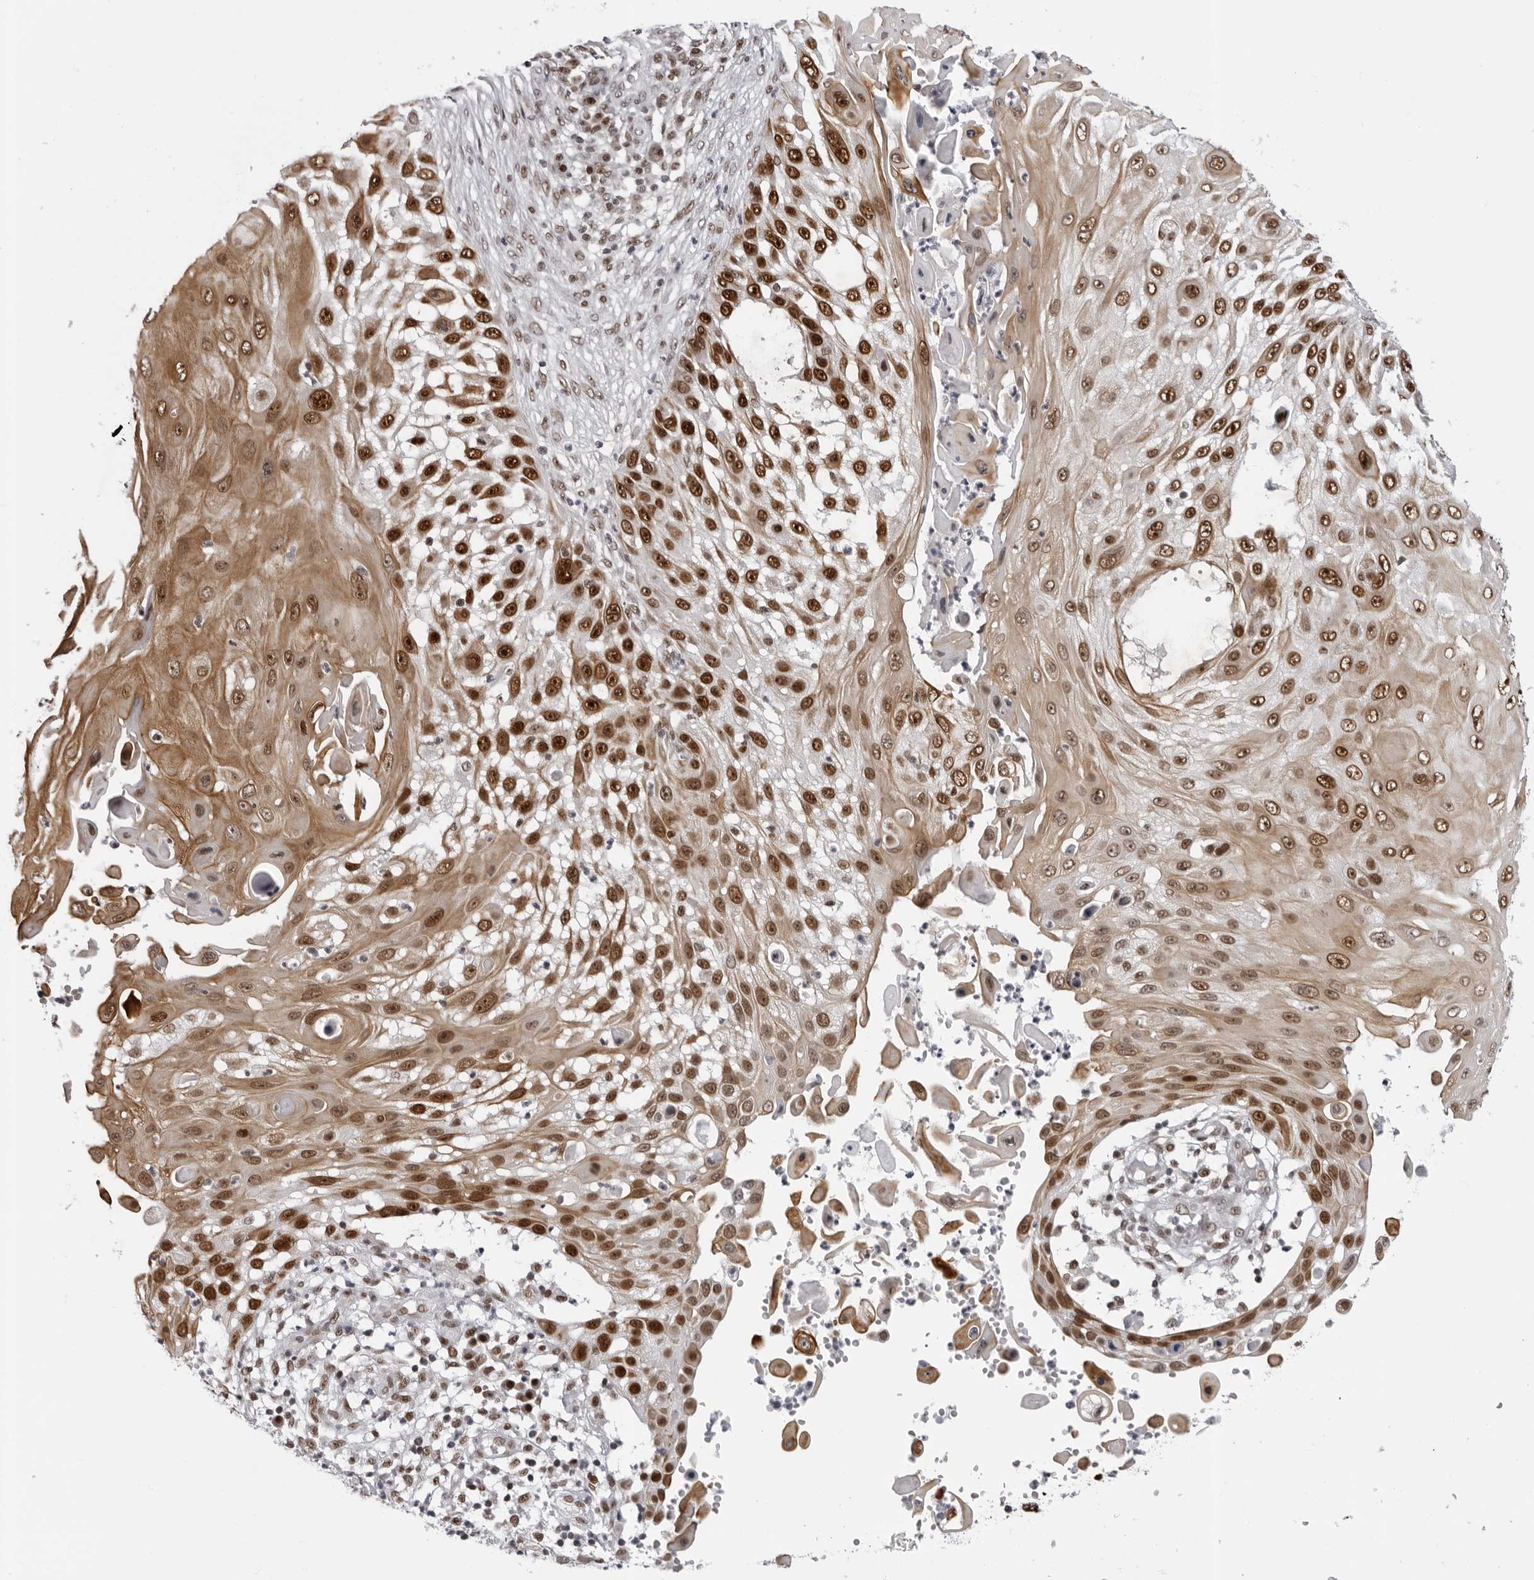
{"staining": {"intensity": "strong", "quantity": ">75%", "location": "cytoplasmic/membranous,nuclear"}, "tissue": "skin cancer", "cell_type": "Tumor cells", "image_type": "cancer", "snomed": [{"axis": "morphology", "description": "Squamous cell carcinoma, NOS"}, {"axis": "topography", "description": "Skin"}], "caption": "Immunohistochemistry (IHC) of skin cancer (squamous cell carcinoma) reveals high levels of strong cytoplasmic/membranous and nuclear expression in approximately >75% of tumor cells.", "gene": "HEXIM2", "patient": {"sex": "female", "age": 44}}